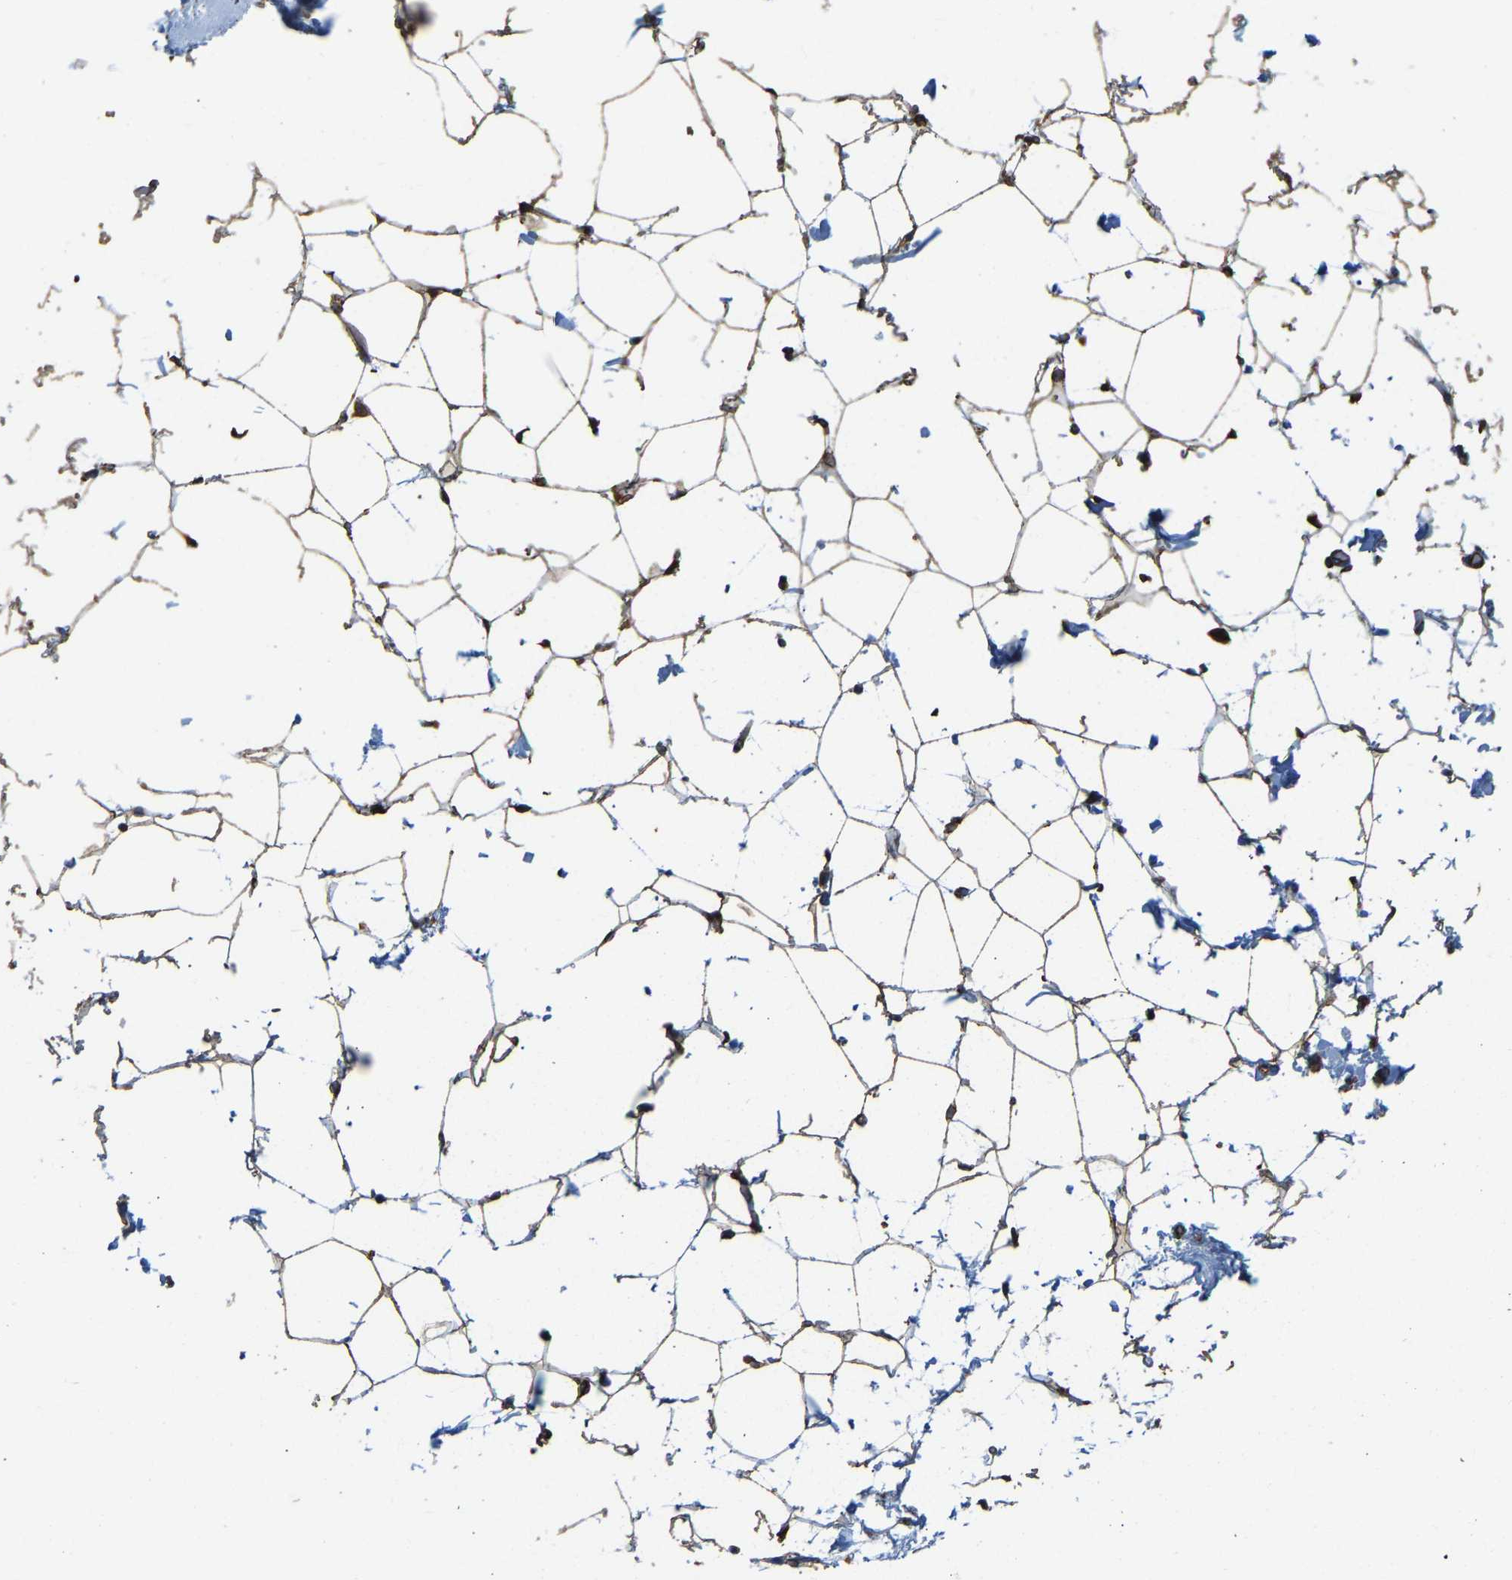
{"staining": {"intensity": "moderate", "quantity": "25%-75%", "location": "cytoplasmic/membranous"}, "tissue": "adipose tissue", "cell_type": "Adipocytes", "image_type": "normal", "snomed": [{"axis": "morphology", "description": "Normal tissue, NOS"}, {"axis": "topography", "description": "Breast"}, {"axis": "topography", "description": "Soft tissue"}], "caption": "Moderate cytoplasmic/membranous protein expression is identified in approximately 25%-75% of adipocytes in adipose tissue. (DAB (3,3'-diaminobenzidine) = brown stain, brightfield microscopy at high magnification).", "gene": "BEX3", "patient": {"sex": "female", "age": 75}}